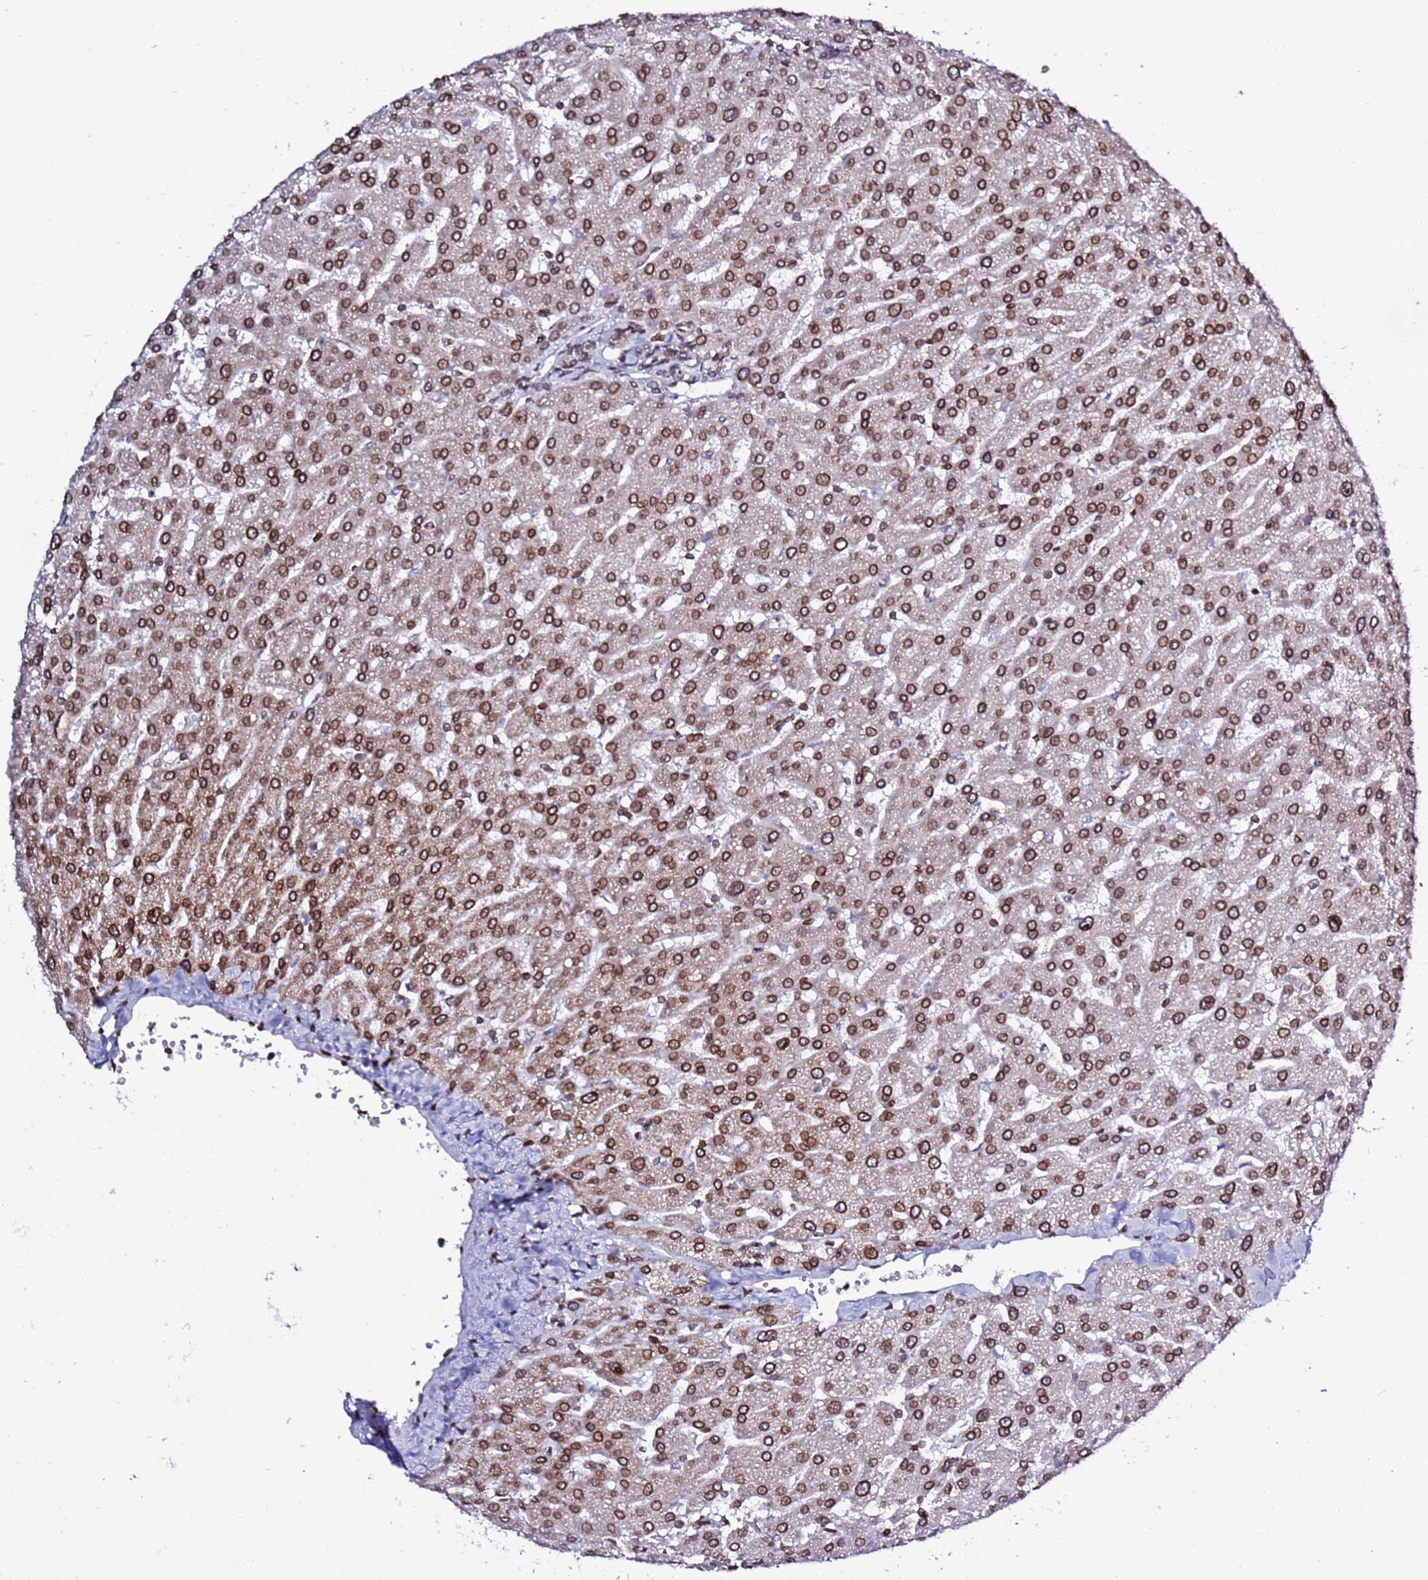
{"staining": {"intensity": "moderate", "quantity": "25%-75%", "location": "cytoplasmic/membranous,nuclear"}, "tissue": "liver", "cell_type": "Cholangiocytes", "image_type": "normal", "snomed": [{"axis": "morphology", "description": "Normal tissue, NOS"}, {"axis": "topography", "description": "Liver"}], "caption": "Cholangiocytes show medium levels of moderate cytoplasmic/membranous,nuclear positivity in approximately 25%-75% of cells in unremarkable human liver.", "gene": "TOR1AIP1", "patient": {"sex": "male", "age": 55}}